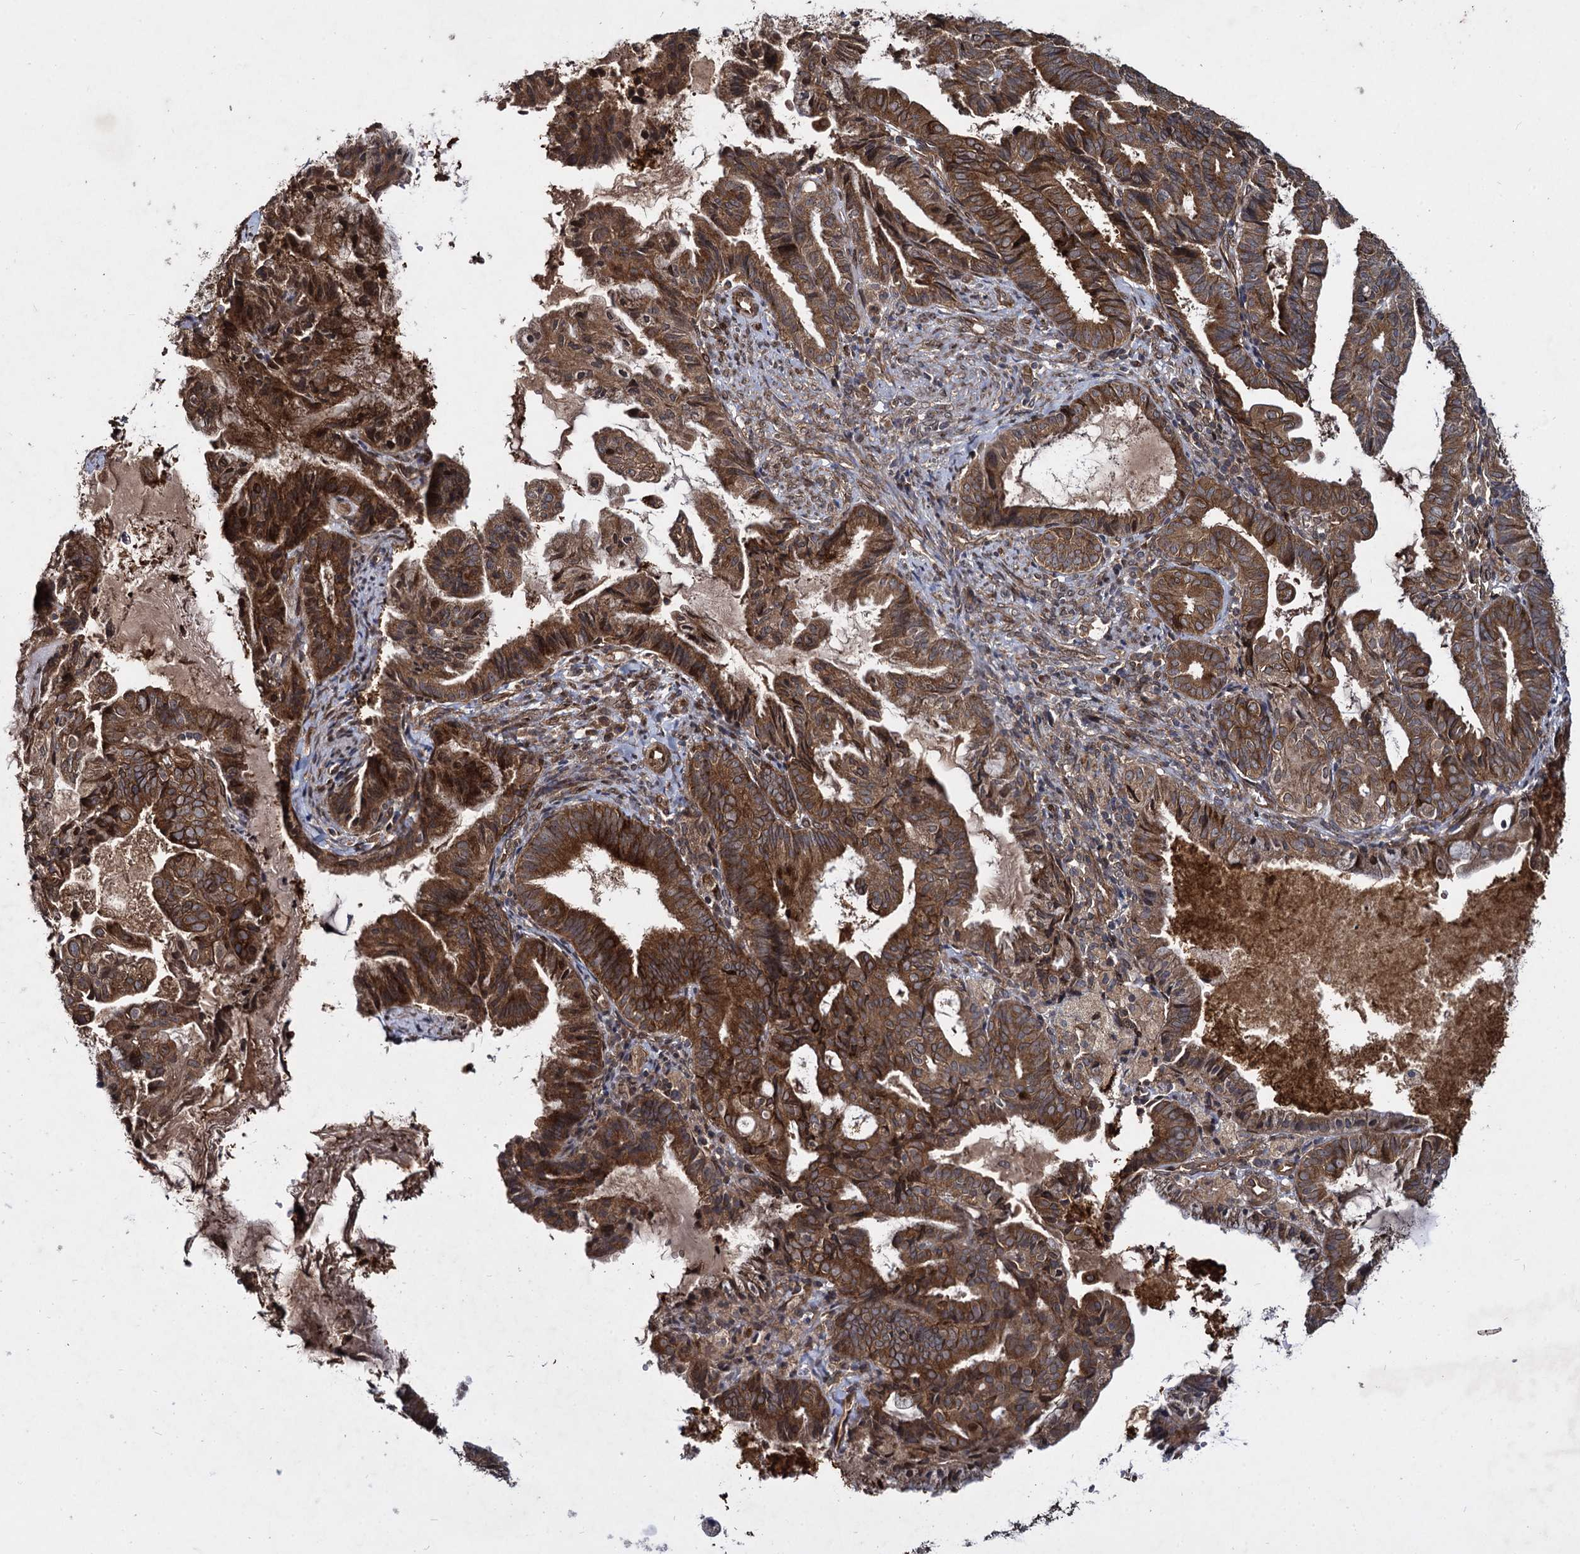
{"staining": {"intensity": "strong", "quantity": ">75%", "location": "cytoplasmic/membranous"}, "tissue": "endometrial cancer", "cell_type": "Tumor cells", "image_type": "cancer", "snomed": [{"axis": "morphology", "description": "Adenocarcinoma, NOS"}, {"axis": "topography", "description": "Endometrium"}], "caption": "Protein expression analysis of human endometrial cancer reveals strong cytoplasmic/membranous staining in approximately >75% of tumor cells. (brown staining indicates protein expression, while blue staining denotes nuclei).", "gene": "DCP1B", "patient": {"sex": "female", "age": 86}}